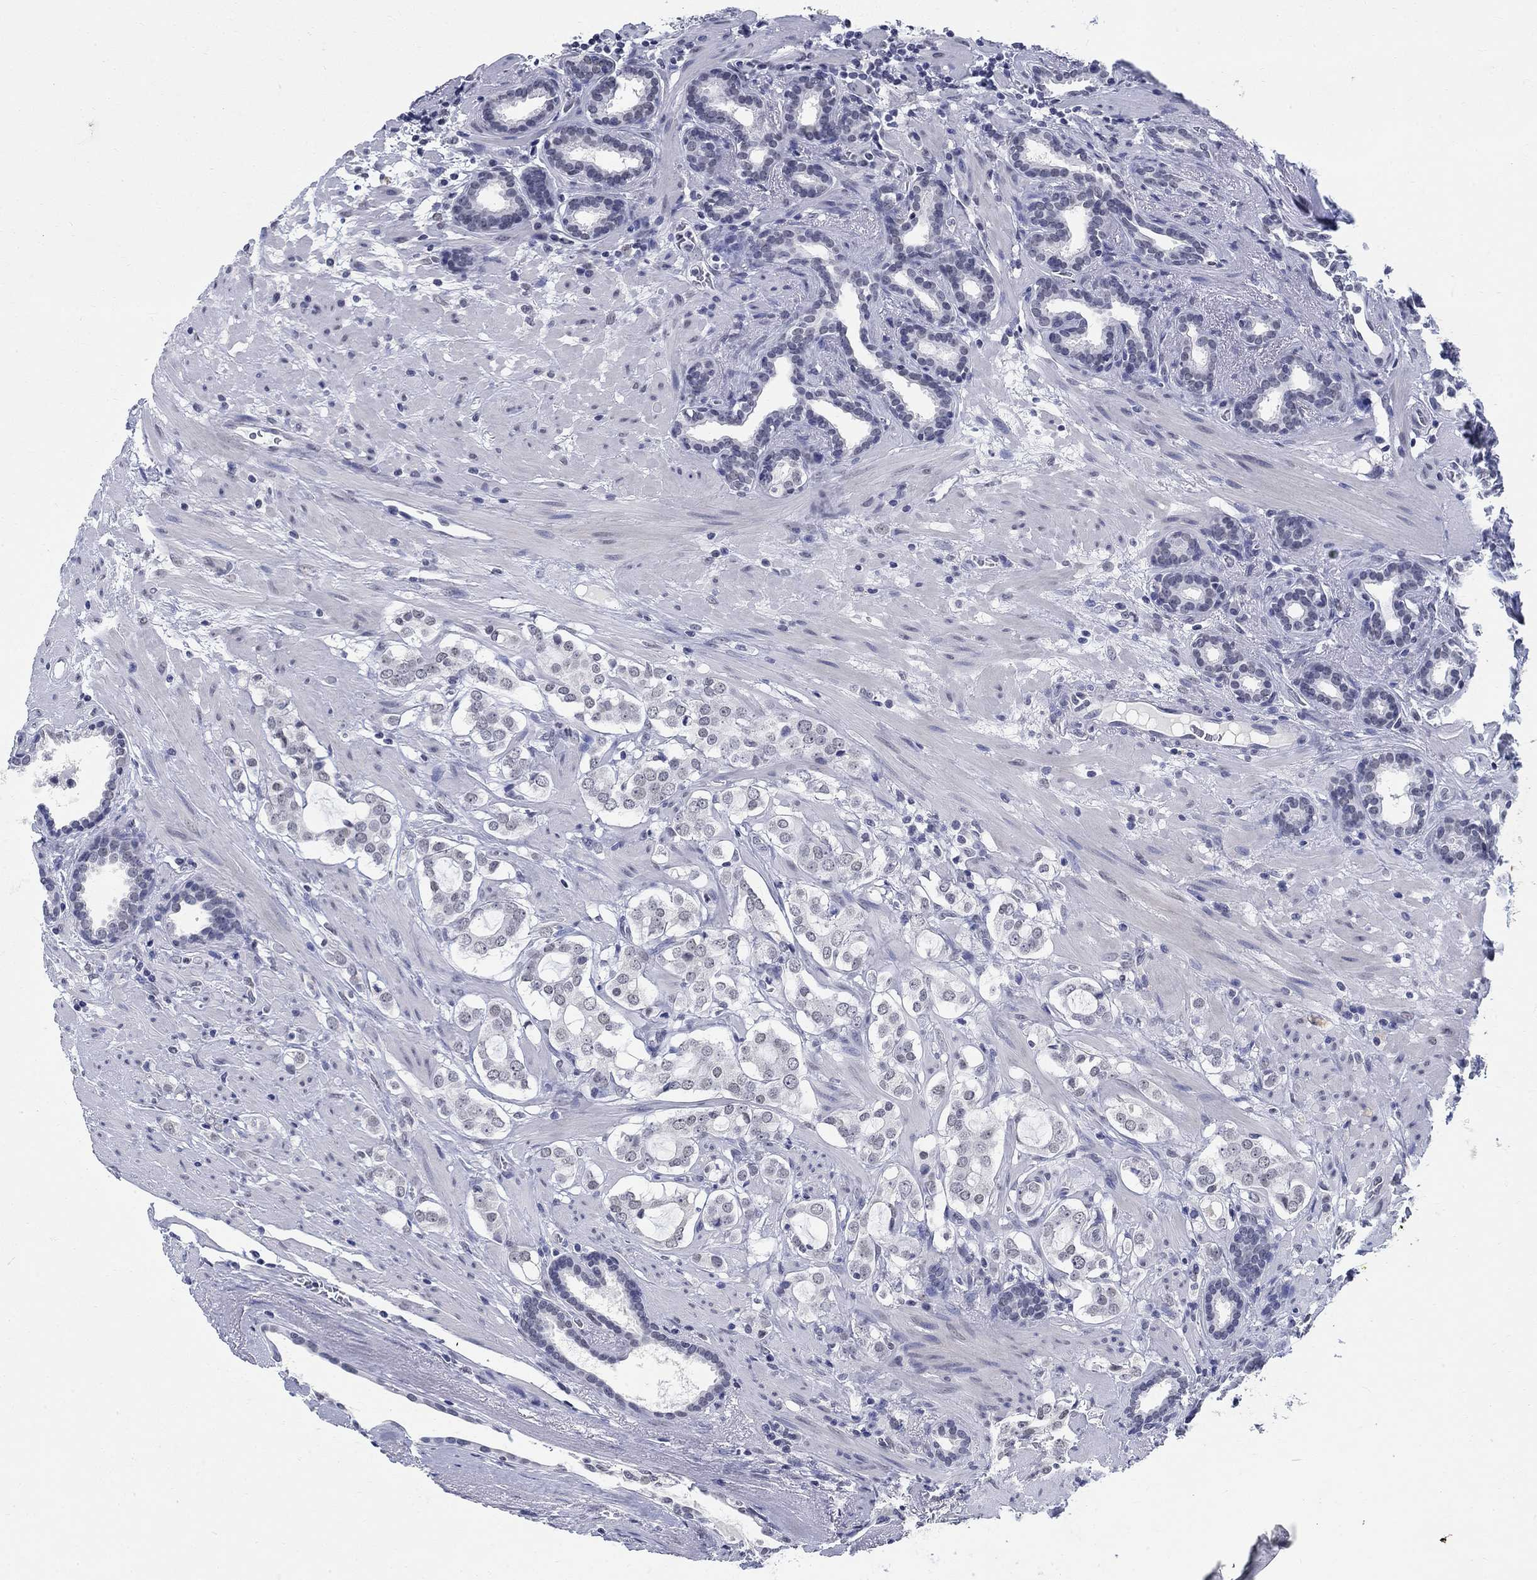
{"staining": {"intensity": "negative", "quantity": "none", "location": "none"}, "tissue": "prostate cancer", "cell_type": "Tumor cells", "image_type": "cancer", "snomed": [{"axis": "morphology", "description": "Adenocarcinoma, NOS"}, {"axis": "topography", "description": "Prostate"}], "caption": "High power microscopy histopathology image of an IHC histopathology image of adenocarcinoma (prostate), revealing no significant positivity in tumor cells.", "gene": "ANKS1B", "patient": {"sex": "male", "age": 66}}